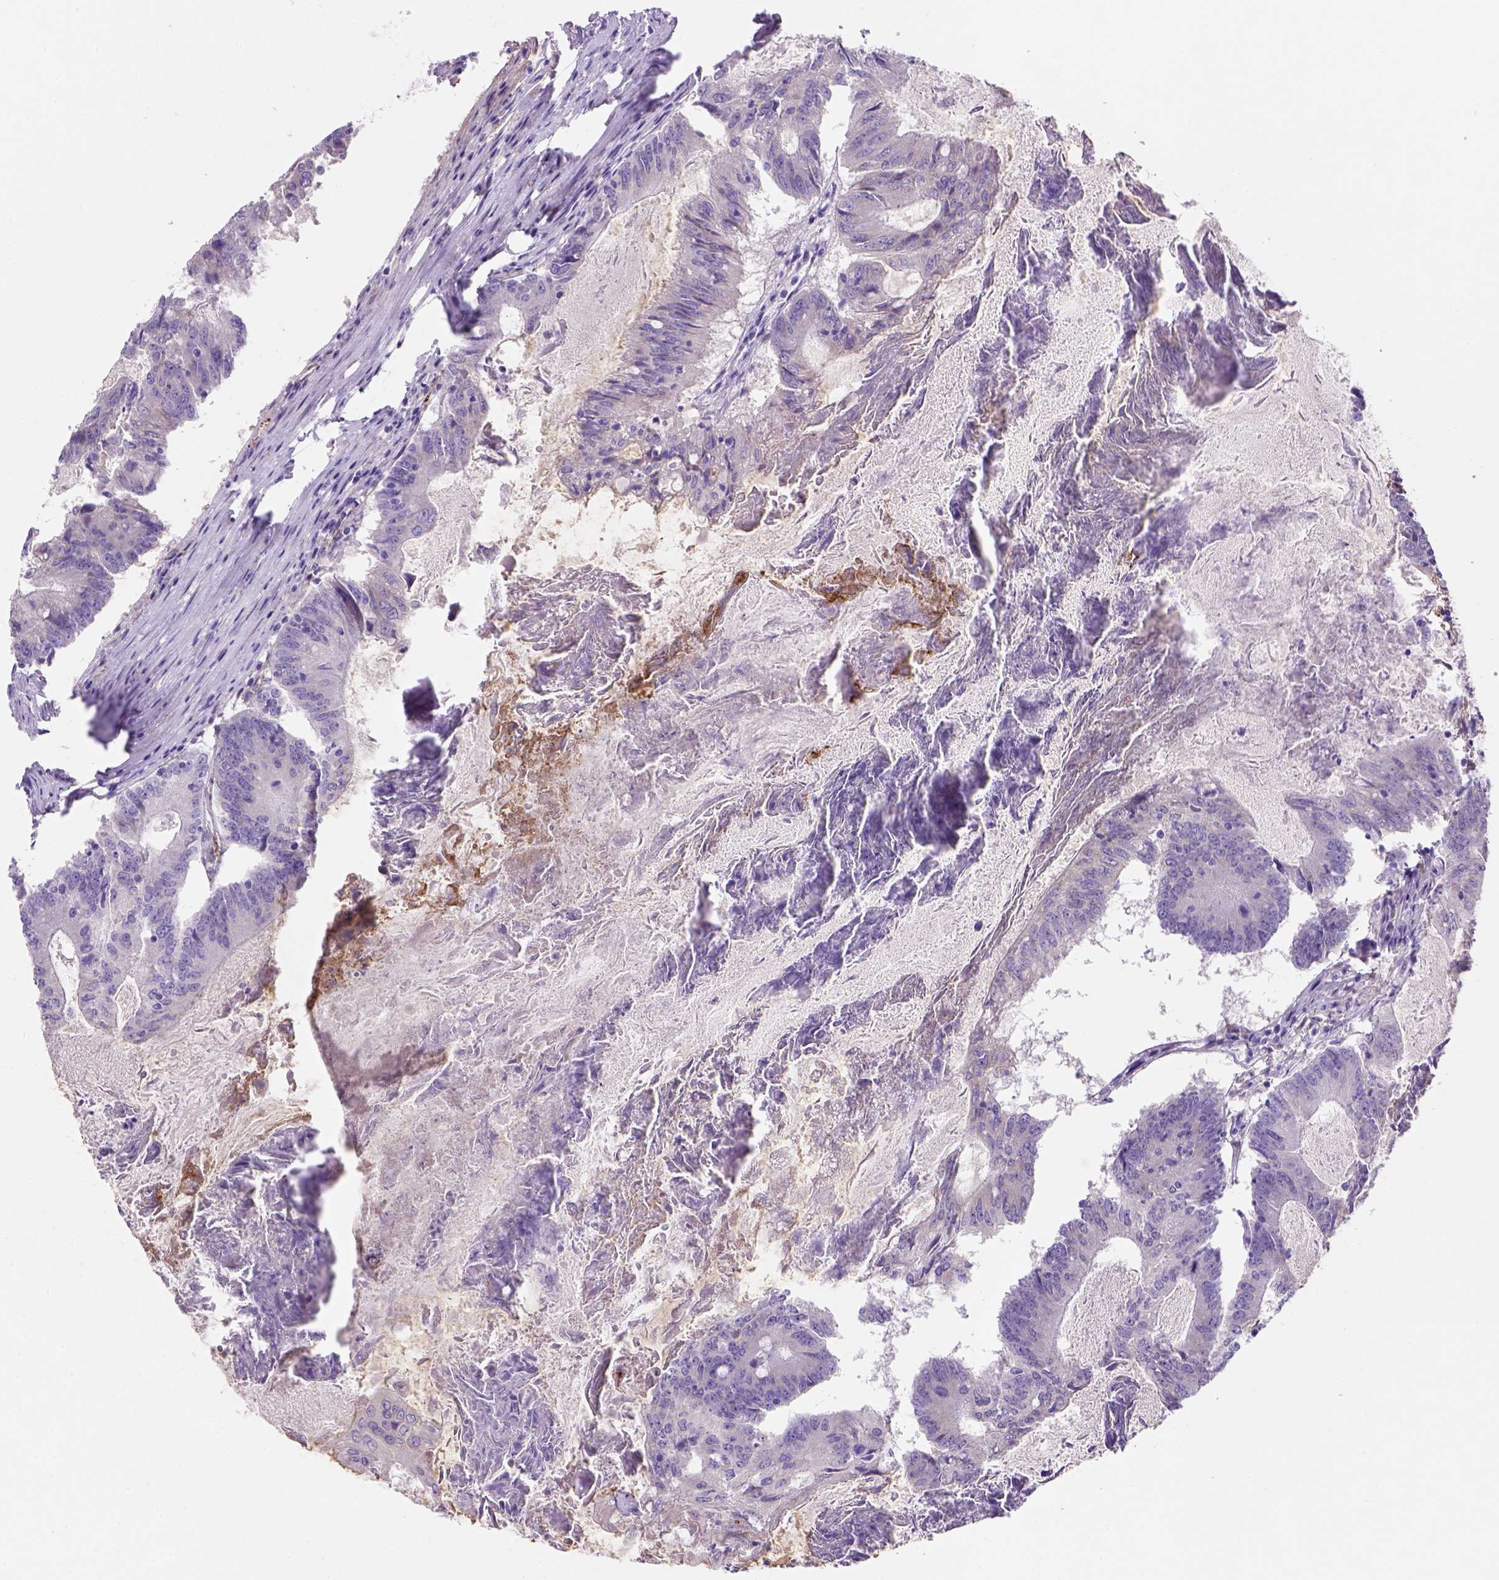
{"staining": {"intensity": "negative", "quantity": "none", "location": "none"}, "tissue": "colorectal cancer", "cell_type": "Tumor cells", "image_type": "cancer", "snomed": [{"axis": "morphology", "description": "Adenocarcinoma, NOS"}, {"axis": "topography", "description": "Colon"}], "caption": "Tumor cells are negative for brown protein staining in colorectal cancer (adenocarcinoma).", "gene": "SIRPD", "patient": {"sex": "female", "age": 70}}